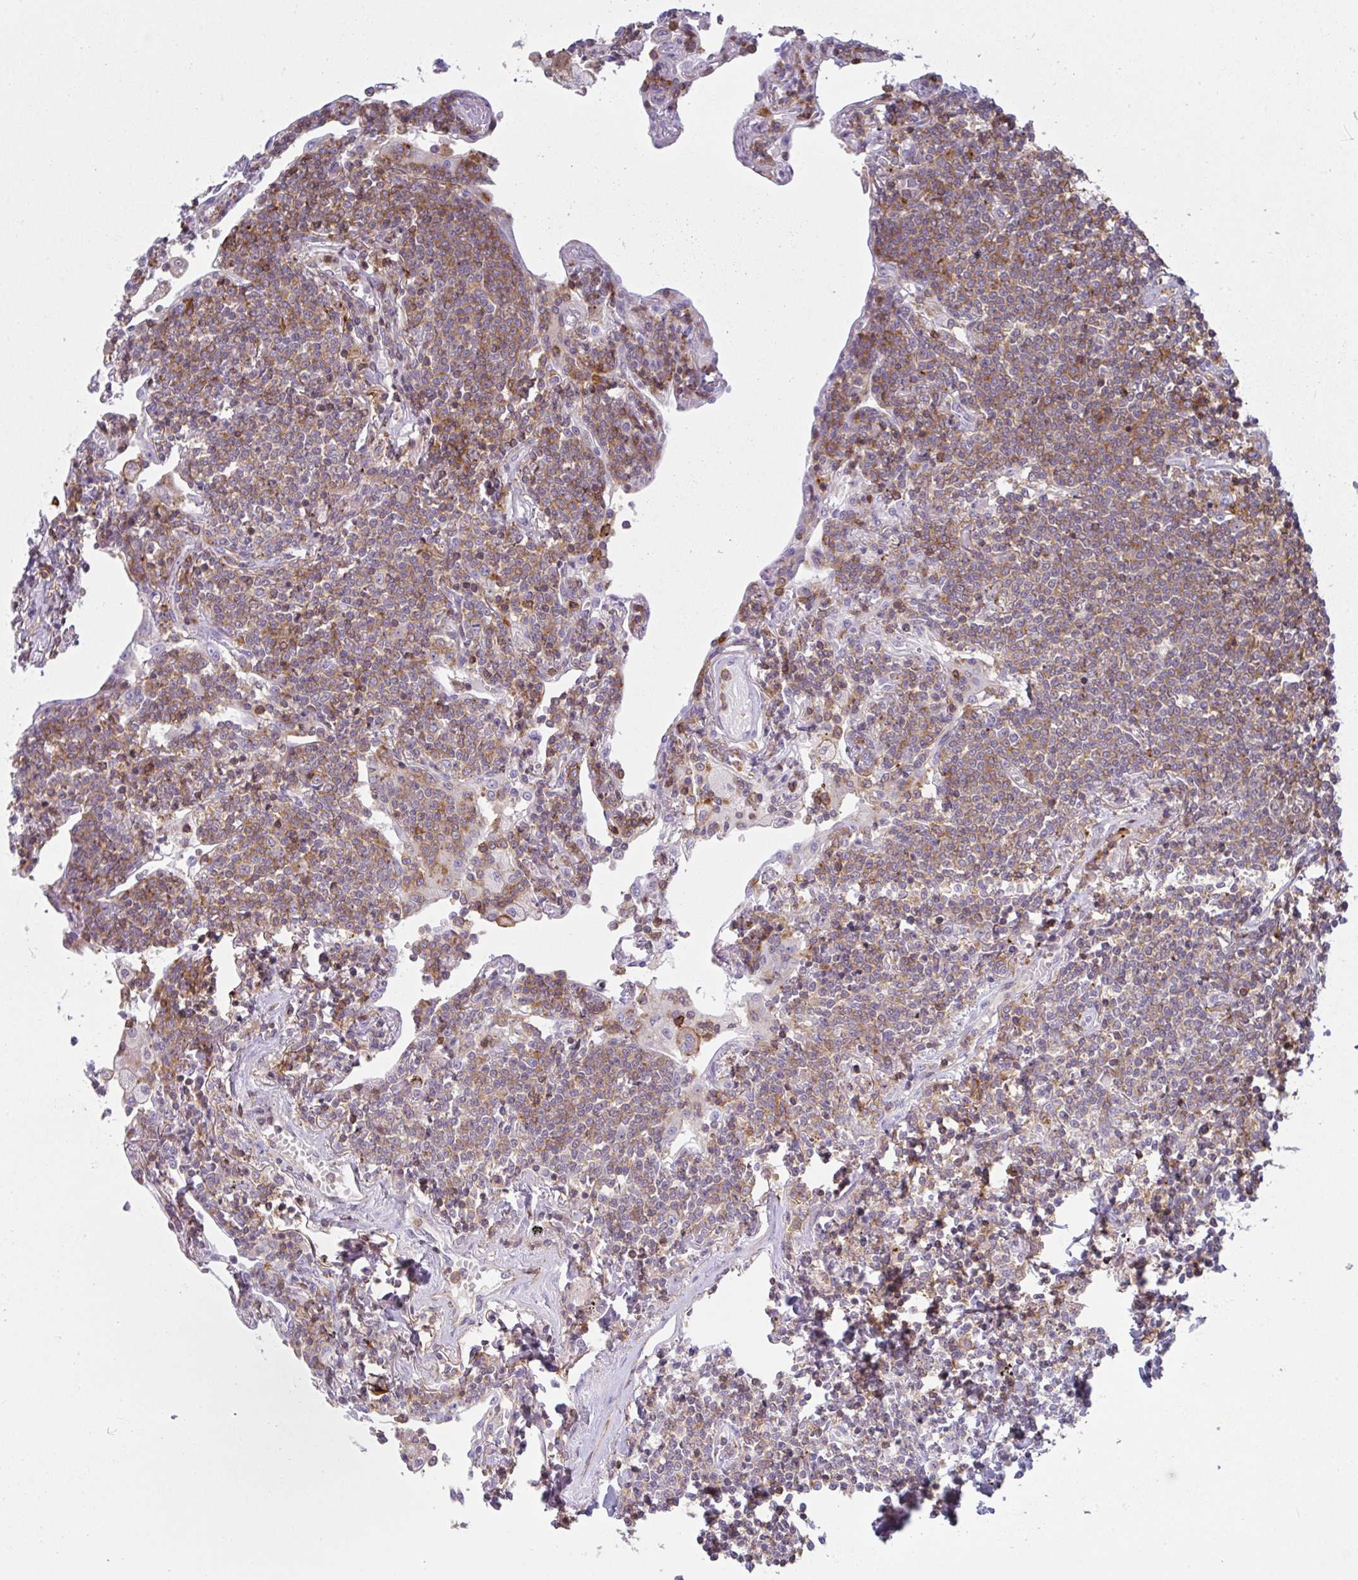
{"staining": {"intensity": "weak", "quantity": ">75%", "location": "cytoplasmic/membranous"}, "tissue": "lymphoma", "cell_type": "Tumor cells", "image_type": "cancer", "snomed": [{"axis": "morphology", "description": "Malignant lymphoma, non-Hodgkin's type, Low grade"}, {"axis": "topography", "description": "Lung"}], "caption": "DAB immunohistochemical staining of human lymphoma shows weak cytoplasmic/membranous protein positivity in about >75% of tumor cells. Nuclei are stained in blue.", "gene": "CD80", "patient": {"sex": "female", "age": 71}}